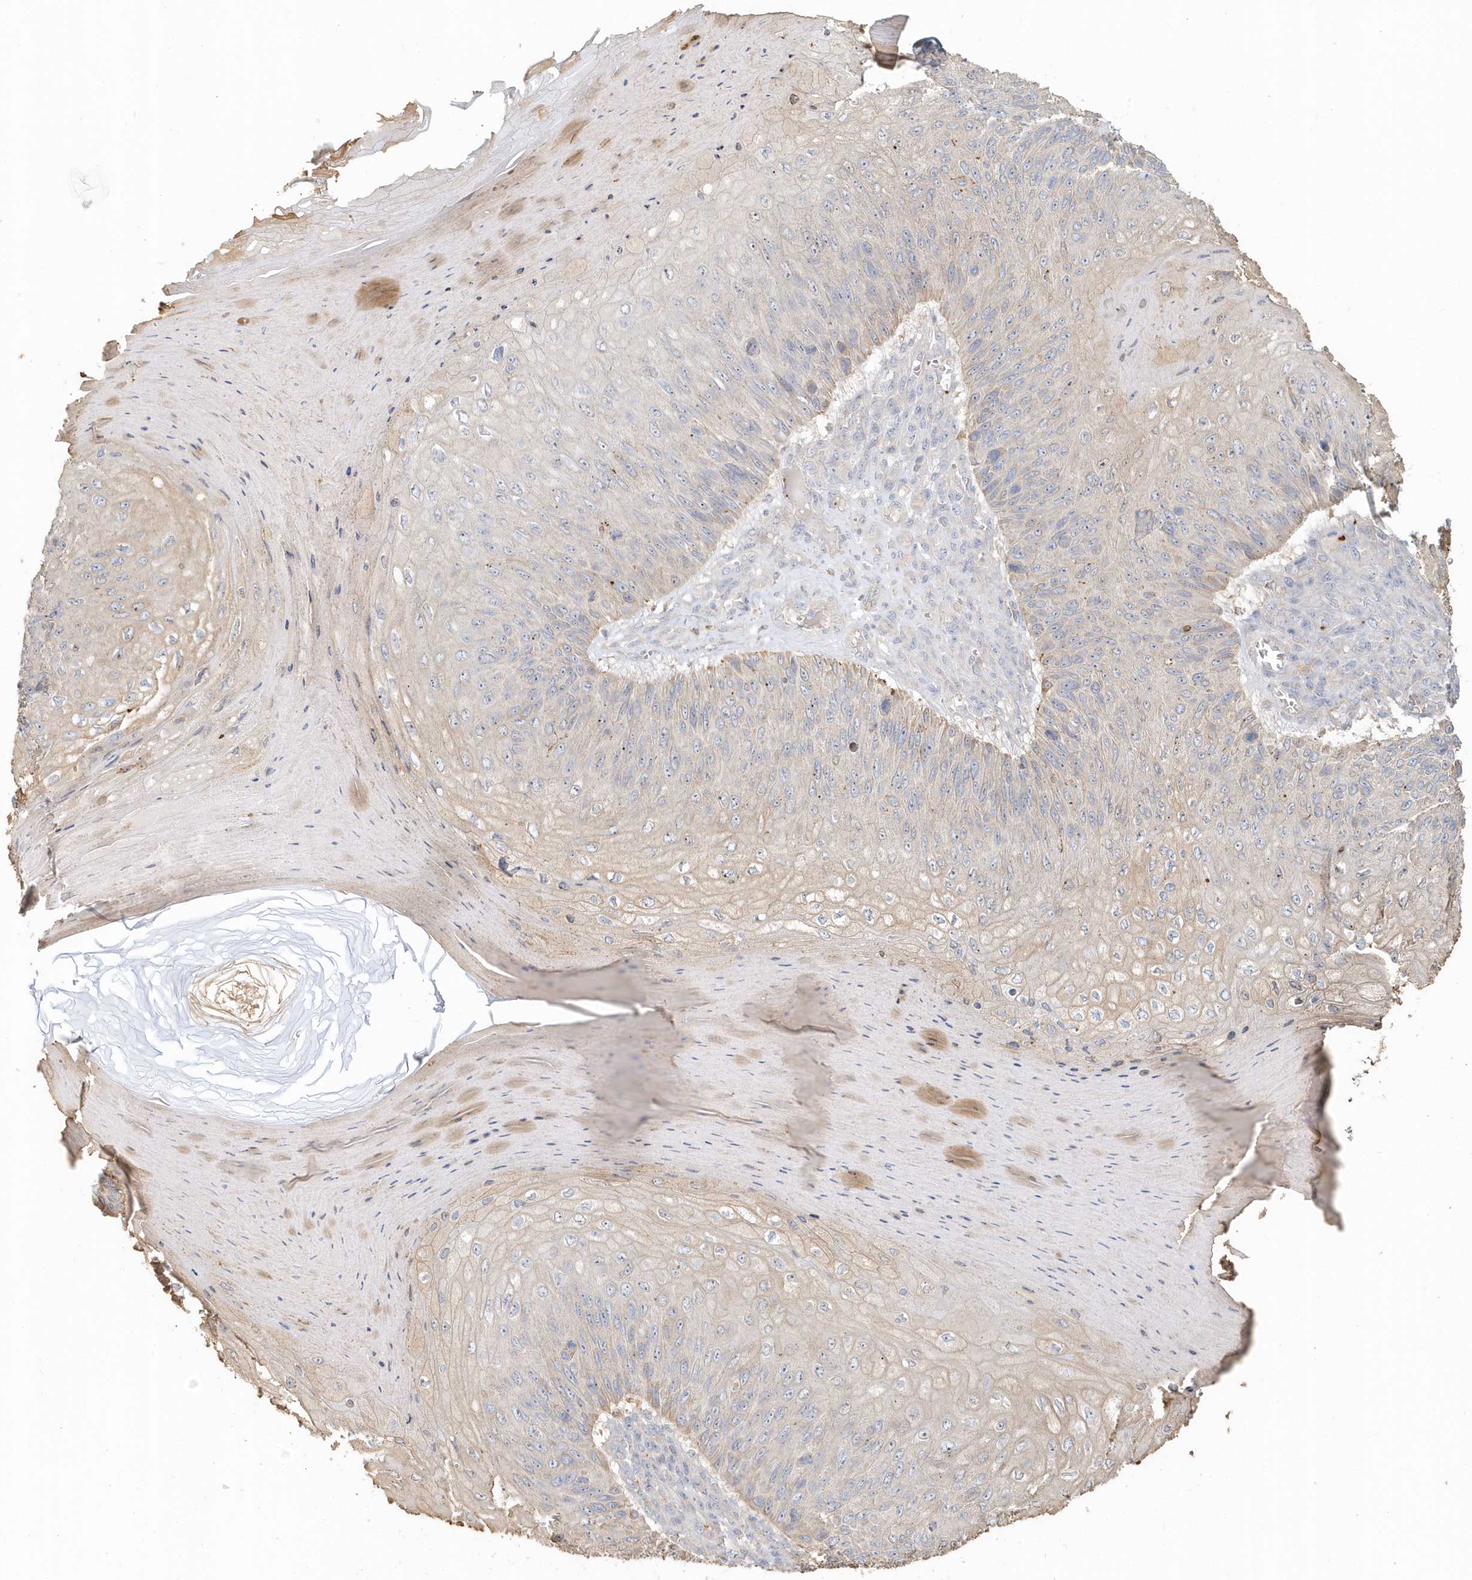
{"staining": {"intensity": "weak", "quantity": "25%-75%", "location": "cytoplasmic/membranous"}, "tissue": "skin cancer", "cell_type": "Tumor cells", "image_type": "cancer", "snomed": [{"axis": "morphology", "description": "Squamous cell carcinoma, NOS"}, {"axis": "topography", "description": "Skin"}], "caption": "There is low levels of weak cytoplasmic/membranous positivity in tumor cells of skin cancer (squamous cell carcinoma), as demonstrated by immunohistochemical staining (brown color).", "gene": "MMRN1", "patient": {"sex": "female", "age": 88}}